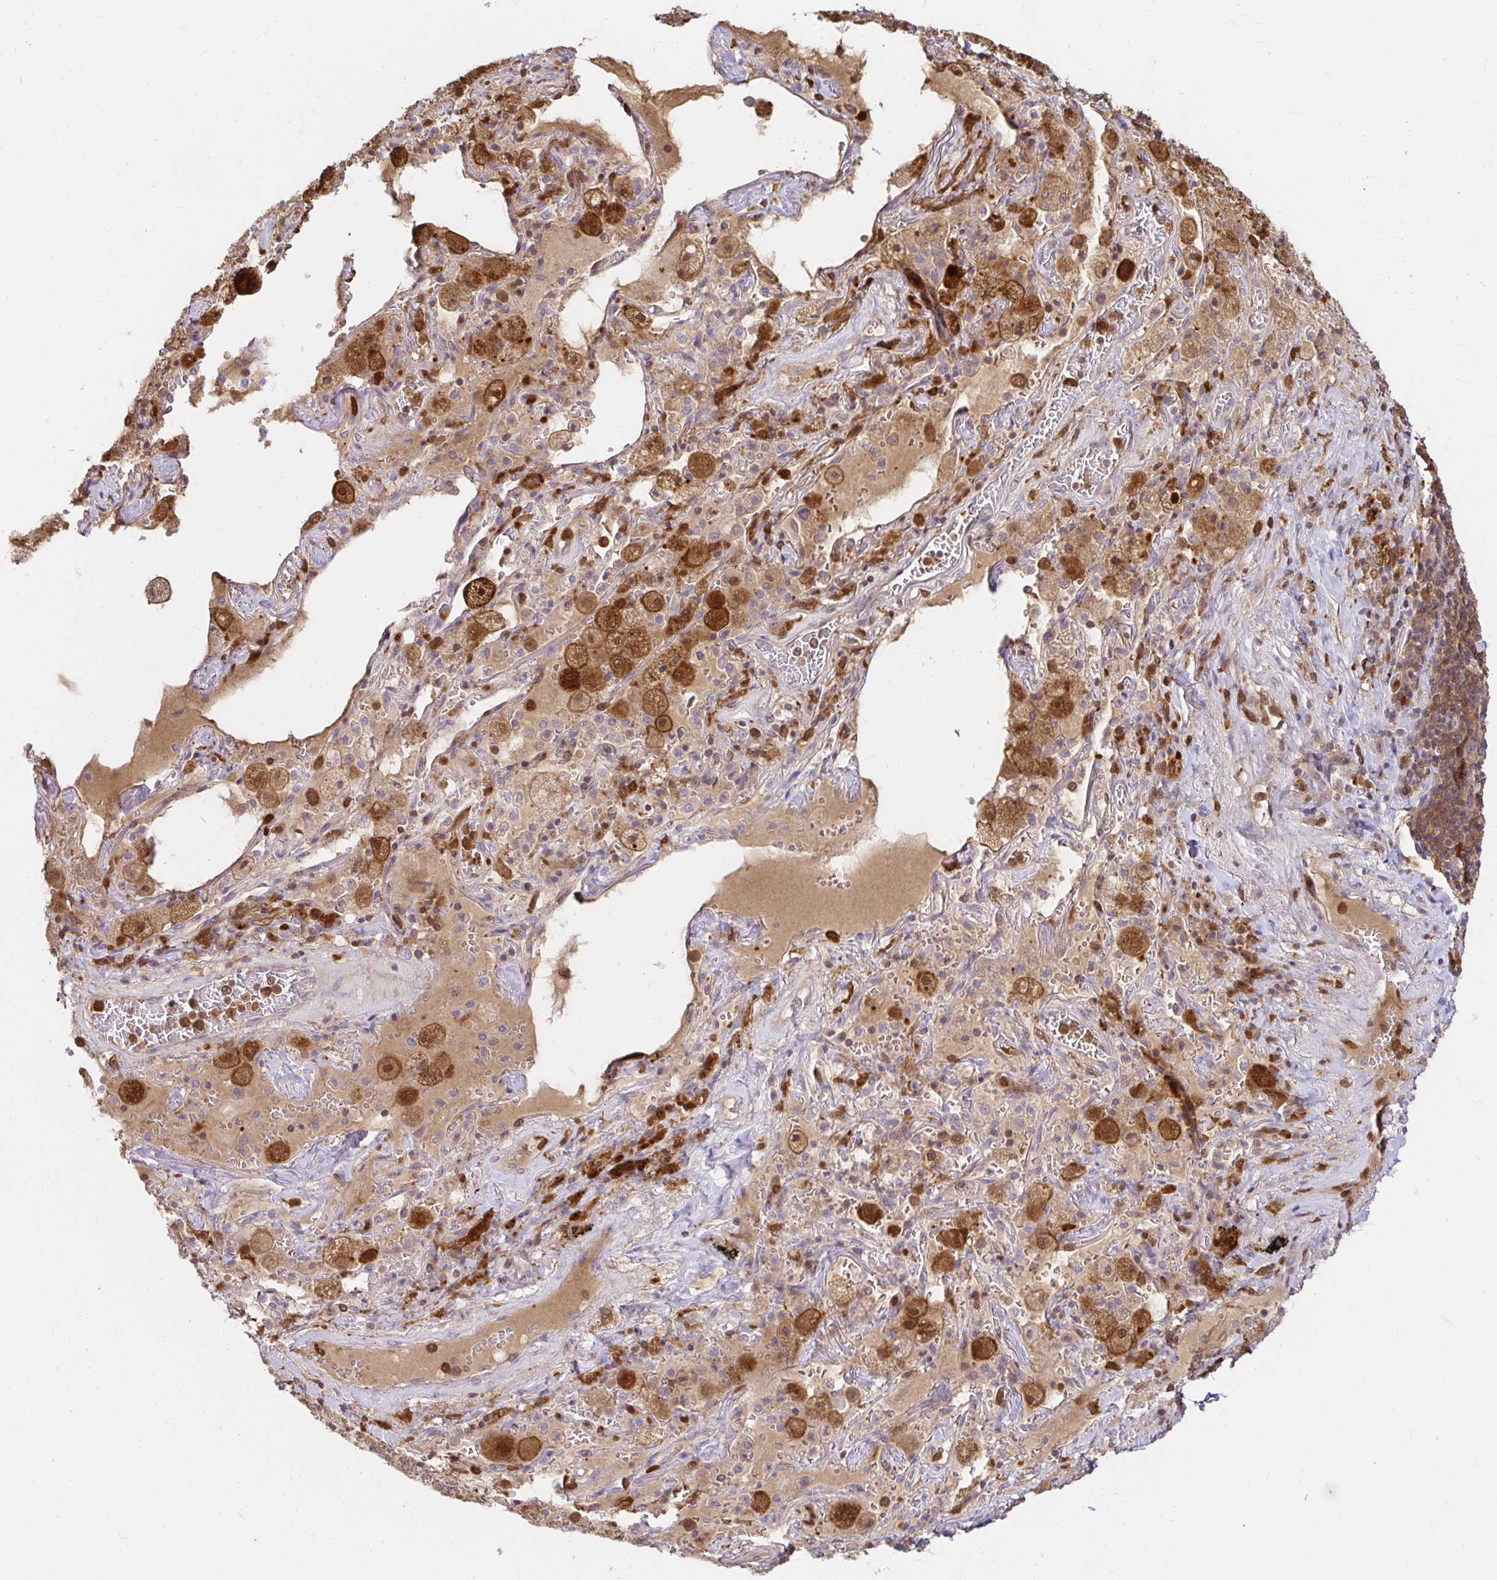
{"staining": {"intensity": "moderate", "quantity": "25%-75%", "location": "cytoplasmic/membranous"}, "tissue": "adipose tissue", "cell_type": "Adipocytes", "image_type": "normal", "snomed": [{"axis": "morphology", "description": "Normal tissue, NOS"}, {"axis": "topography", "description": "Cartilage tissue"}, {"axis": "topography", "description": "Bronchus"}], "caption": "Immunohistochemical staining of normal adipose tissue shows medium levels of moderate cytoplasmic/membranous expression in approximately 25%-75% of adipocytes.", "gene": "PYCARD", "patient": {"sex": "male", "age": 64}}